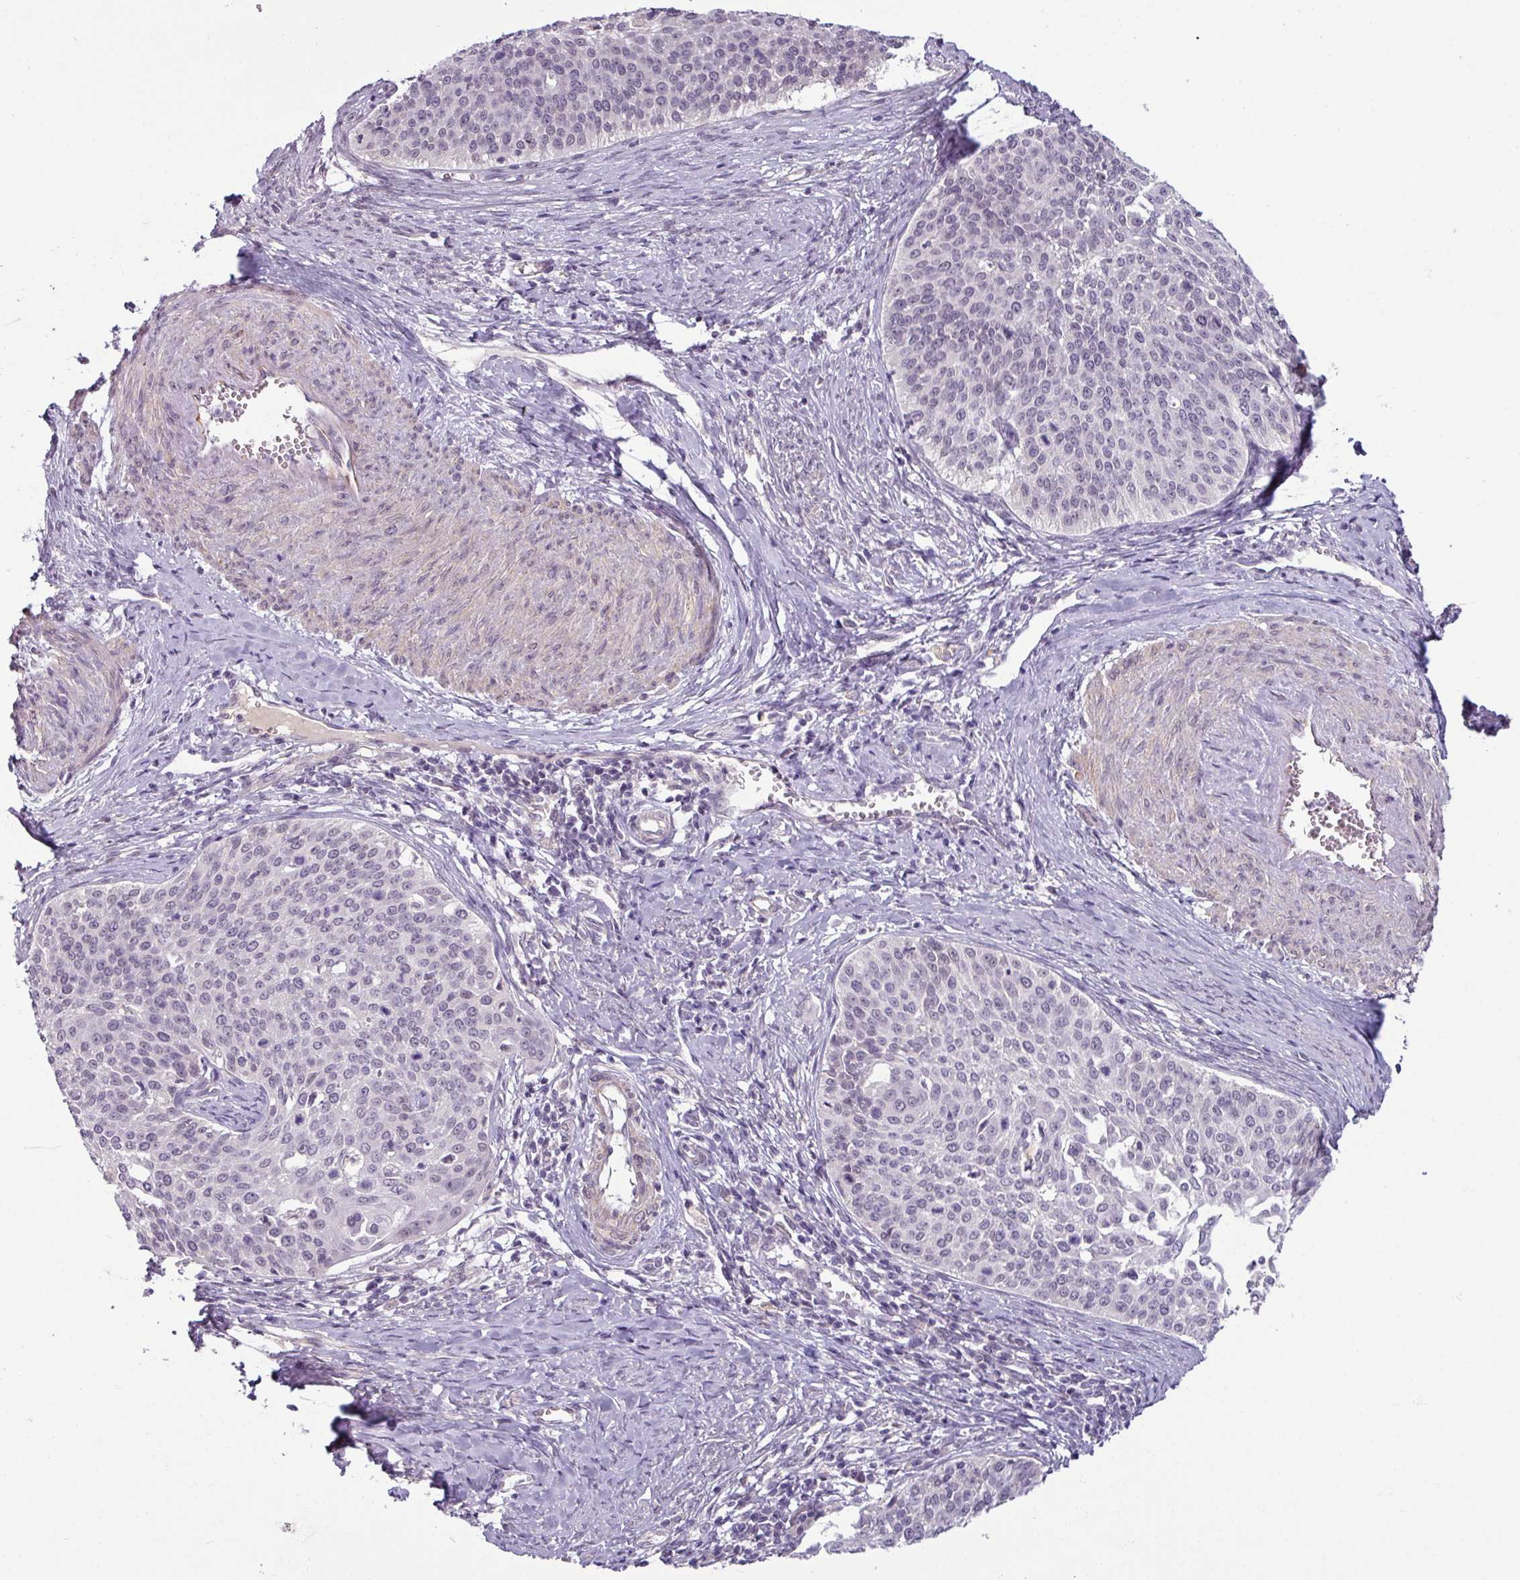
{"staining": {"intensity": "negative", "quantity": "none", "location": "none"}, "tissue": "cervical cancer", "cell_type": "Tumor cells", "image_type": "cancer", "snomed": [{"axis": "morphology", "description": "Squamous cell carcinoma, NOS"}, {"axis": "topography", "description": "Cervix"}], "caption": "Protein analysis of cervical cancer demonstrates no significant staining in tumor cells.", "gene": "UVSSA", "patient": {"sex": "female", "age": 44}}